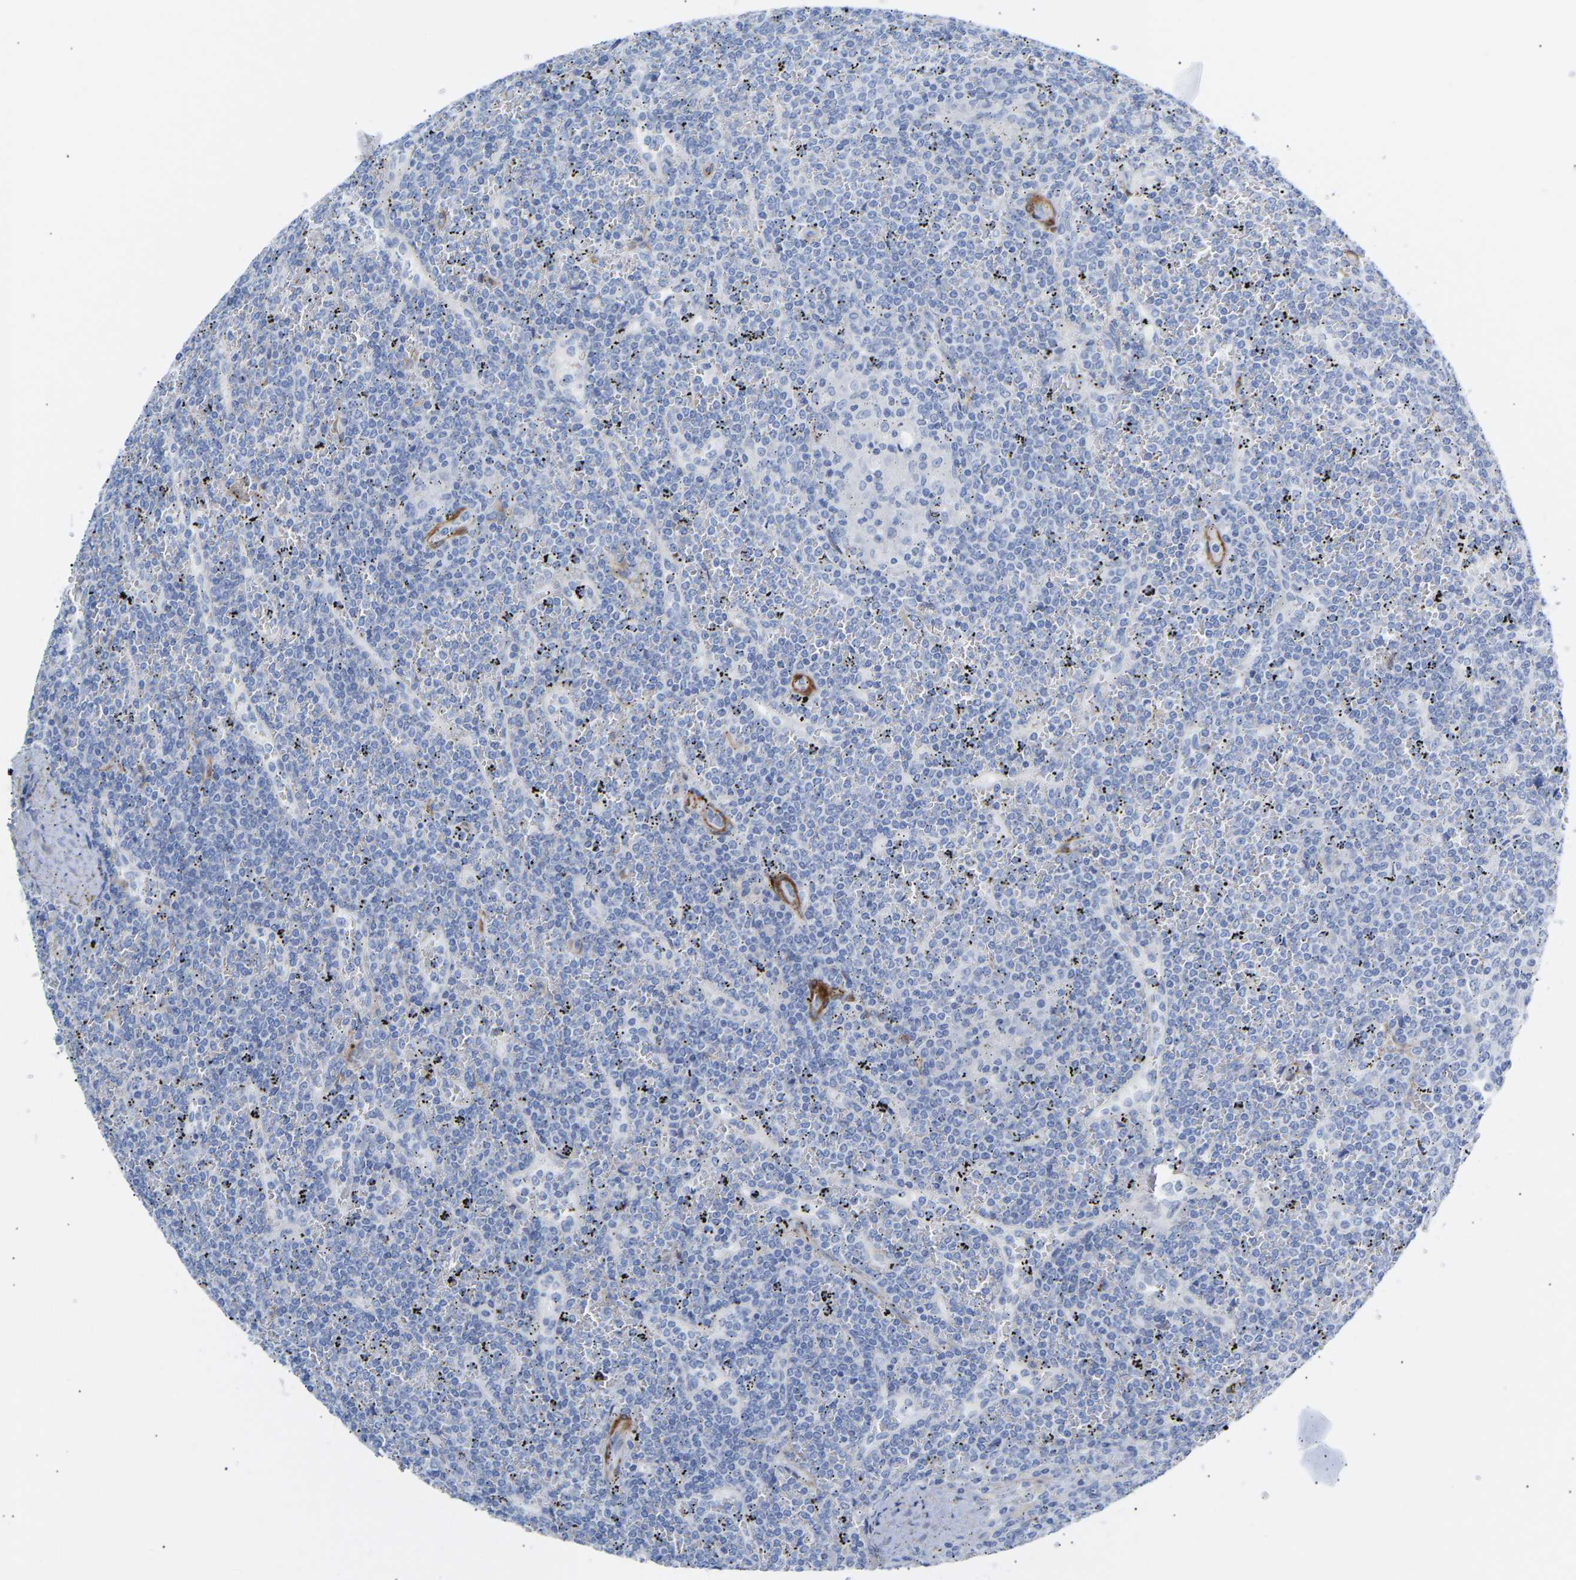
{"staining": {"intensity": "negative", "quantity": "none", "location": "none"}, "tissue": "lymphoma", "cell_type": "Tumor cells", "image_type": "cancer", "snomed": [{"axis": "morphology", "description": "Malignant lymphoma, non-Hodgkin's type, Low grade"}, {"axis": "topography", "description": "Spleen"}], "caption": "The image reveals no staining of tumor cells in lymphoma.", "gene": "AMPH", "patient": {"sex": "female", "age": 19}}